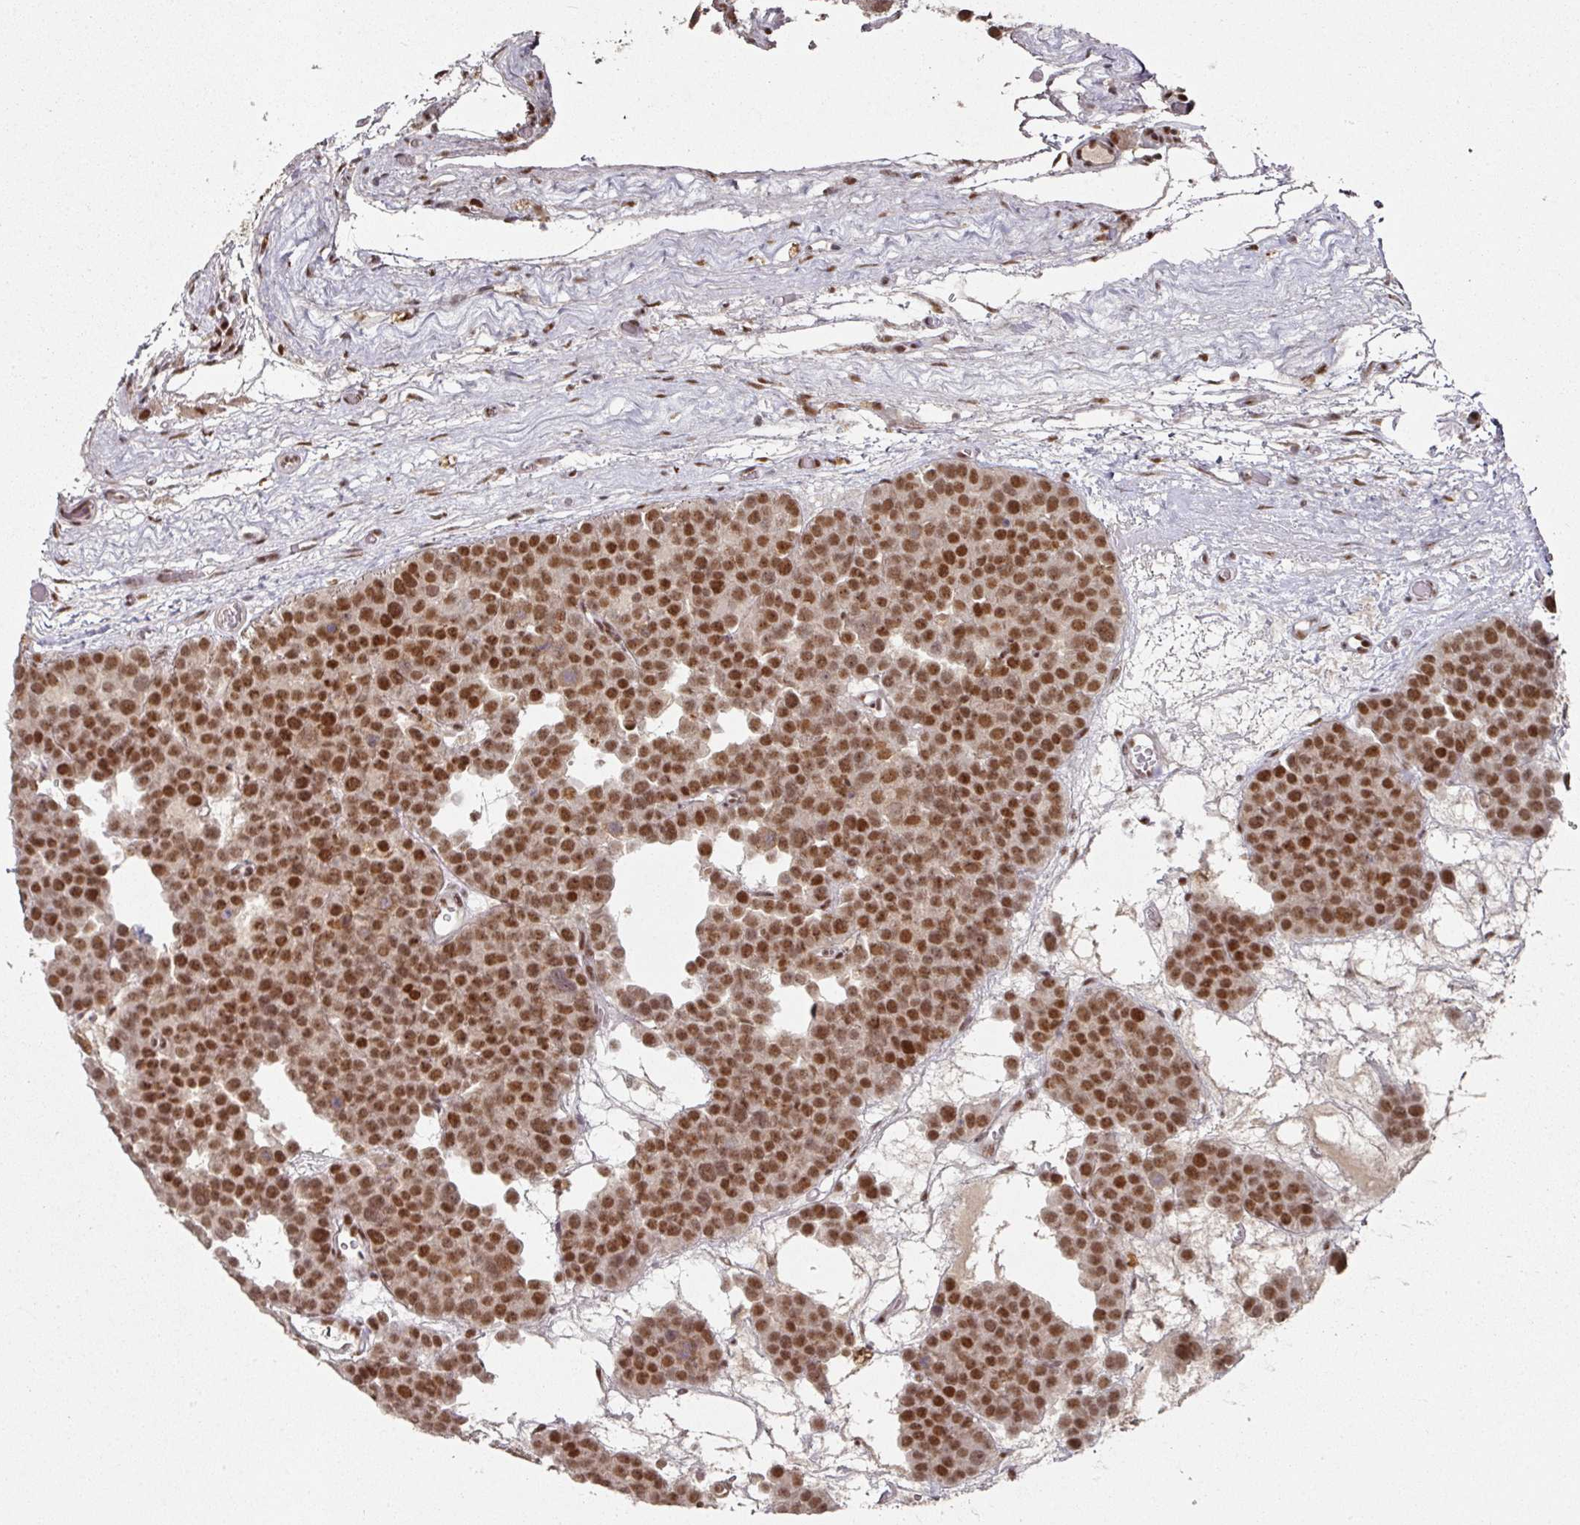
{"staining": {"intensity": "strong", "quantity": ">75%", "location": "nuclear"}, "tissue": "testis cancer", "cell_type": "Tumor cells", "image_type": "cancer", "snomed": [{"axis": "morphology", "description": "Seminoma, NOS"}, {"axis": "topography", "description": "Testis"}], "caption": "This is a photomicrograph of IHC staining of testis cancer, which shows strong positivity in the nuclear of tumor cells.", "gene": "MEPCE", "patient": {"sex": "male", "age": 71}}